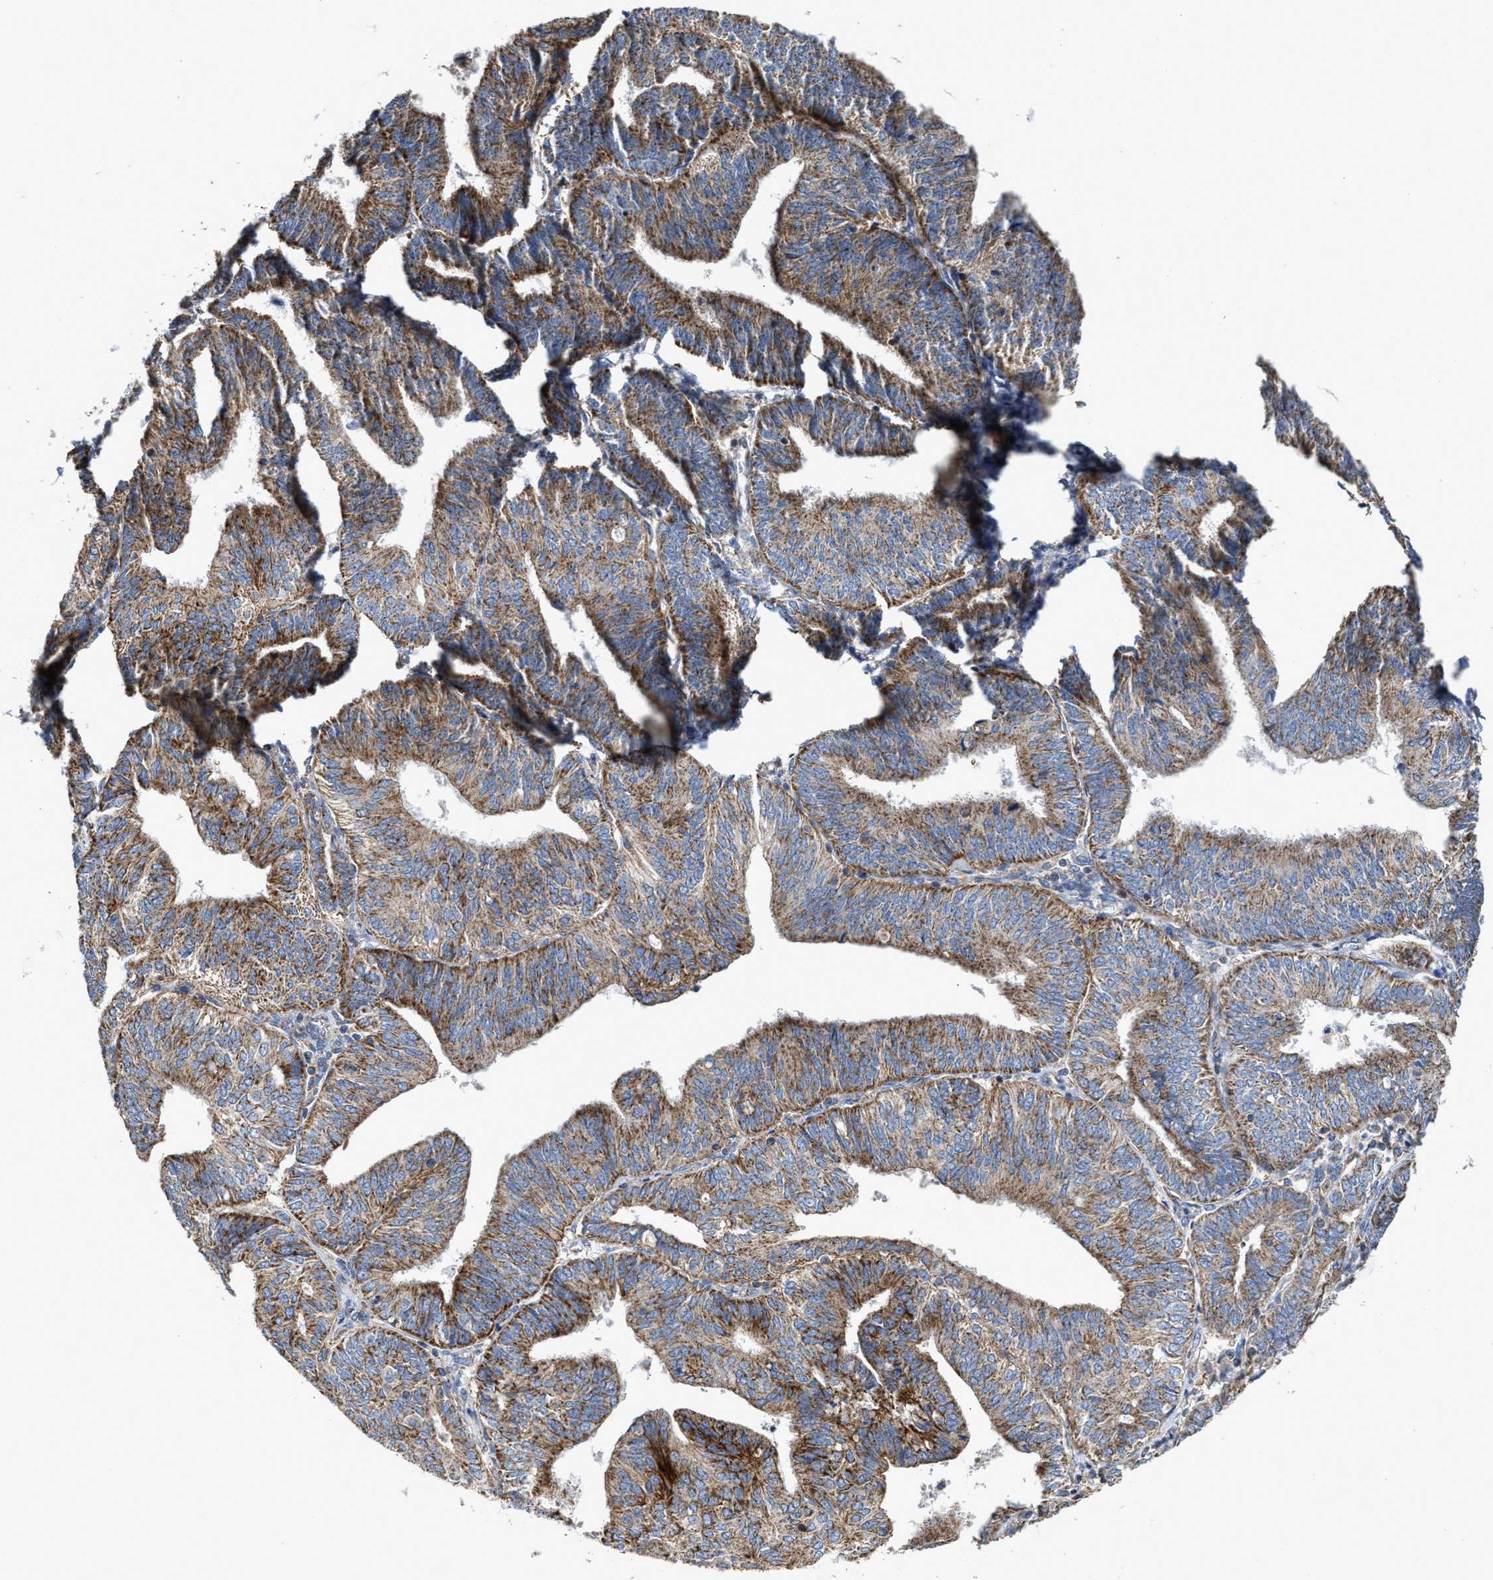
{"staining": {"intensity": "moderate", "quantity": ">75%", "location": "cytoplasmic/membranous"}, "tissue": "endometrial cancer", "cell_type": "Tumor cells", "image_type": "cancer", "snomed": [{"axis": "morphology", "description": "Adenocarcinoma, NOS"}, {"axis": "topography", "description": "Endometrium"}], "caption": "Human endometrial cancer (adenocarcinoma) stained with a protein marker reveals moderate staining in tumor cells.", "gene": "MECR", "patient": {"sex": "female", "age": 58}}